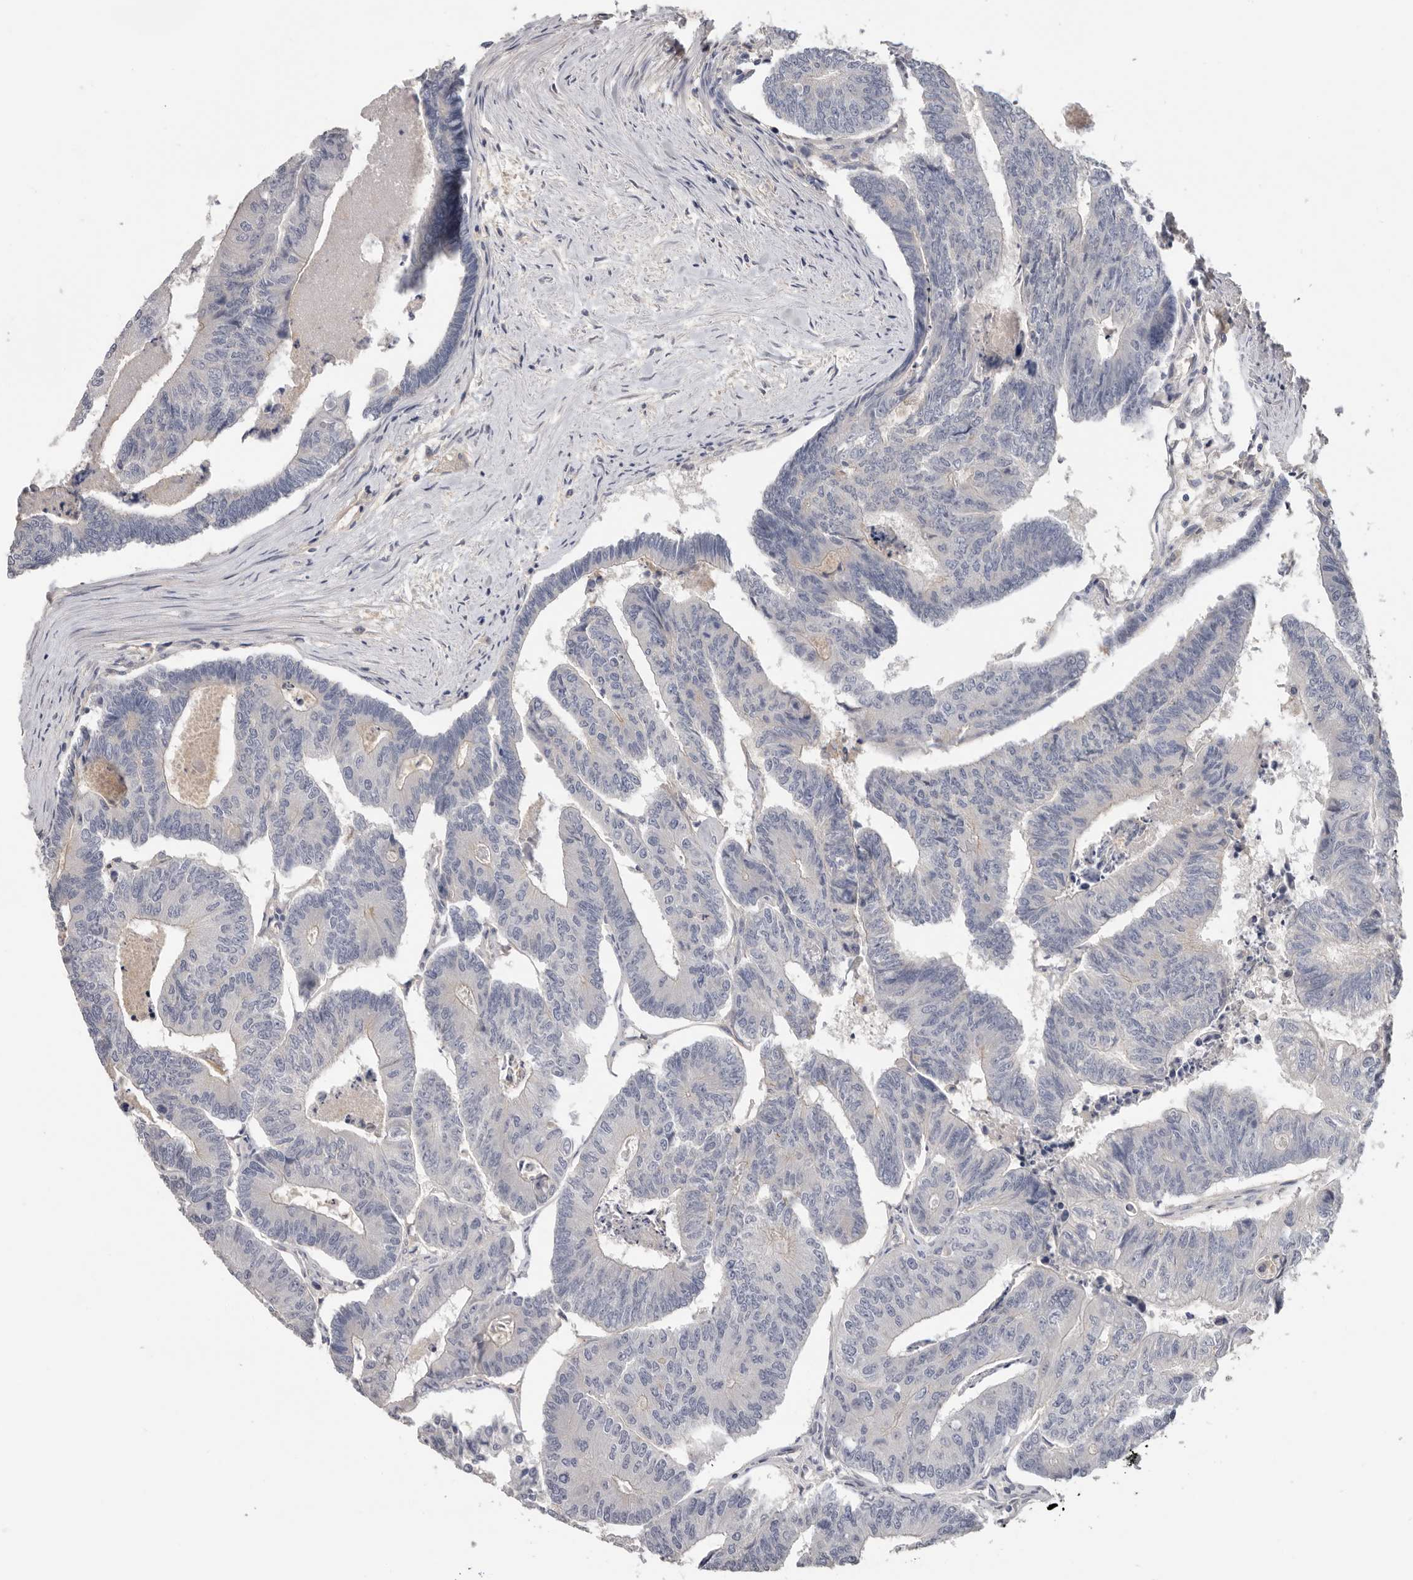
{"staining": {"intensity": "negative", "quantity": "none", "location": "none"}, "tissue": "colorectal cancer", "cell_type": "Tumor cells", "image_type": "cancer", "snomed": [{"axis": "morphology", "description": "Adenocarcinoma, NOS"}, {"axis": "topography", "description": "Colon"}], "caption": "This is an immunohistochemistry photomicrograph of colorectal adenocarcinoma. There is no expression in tumor cells.", "gene": "WDTC1", "patient": {"sex": "female", "age": 67}}